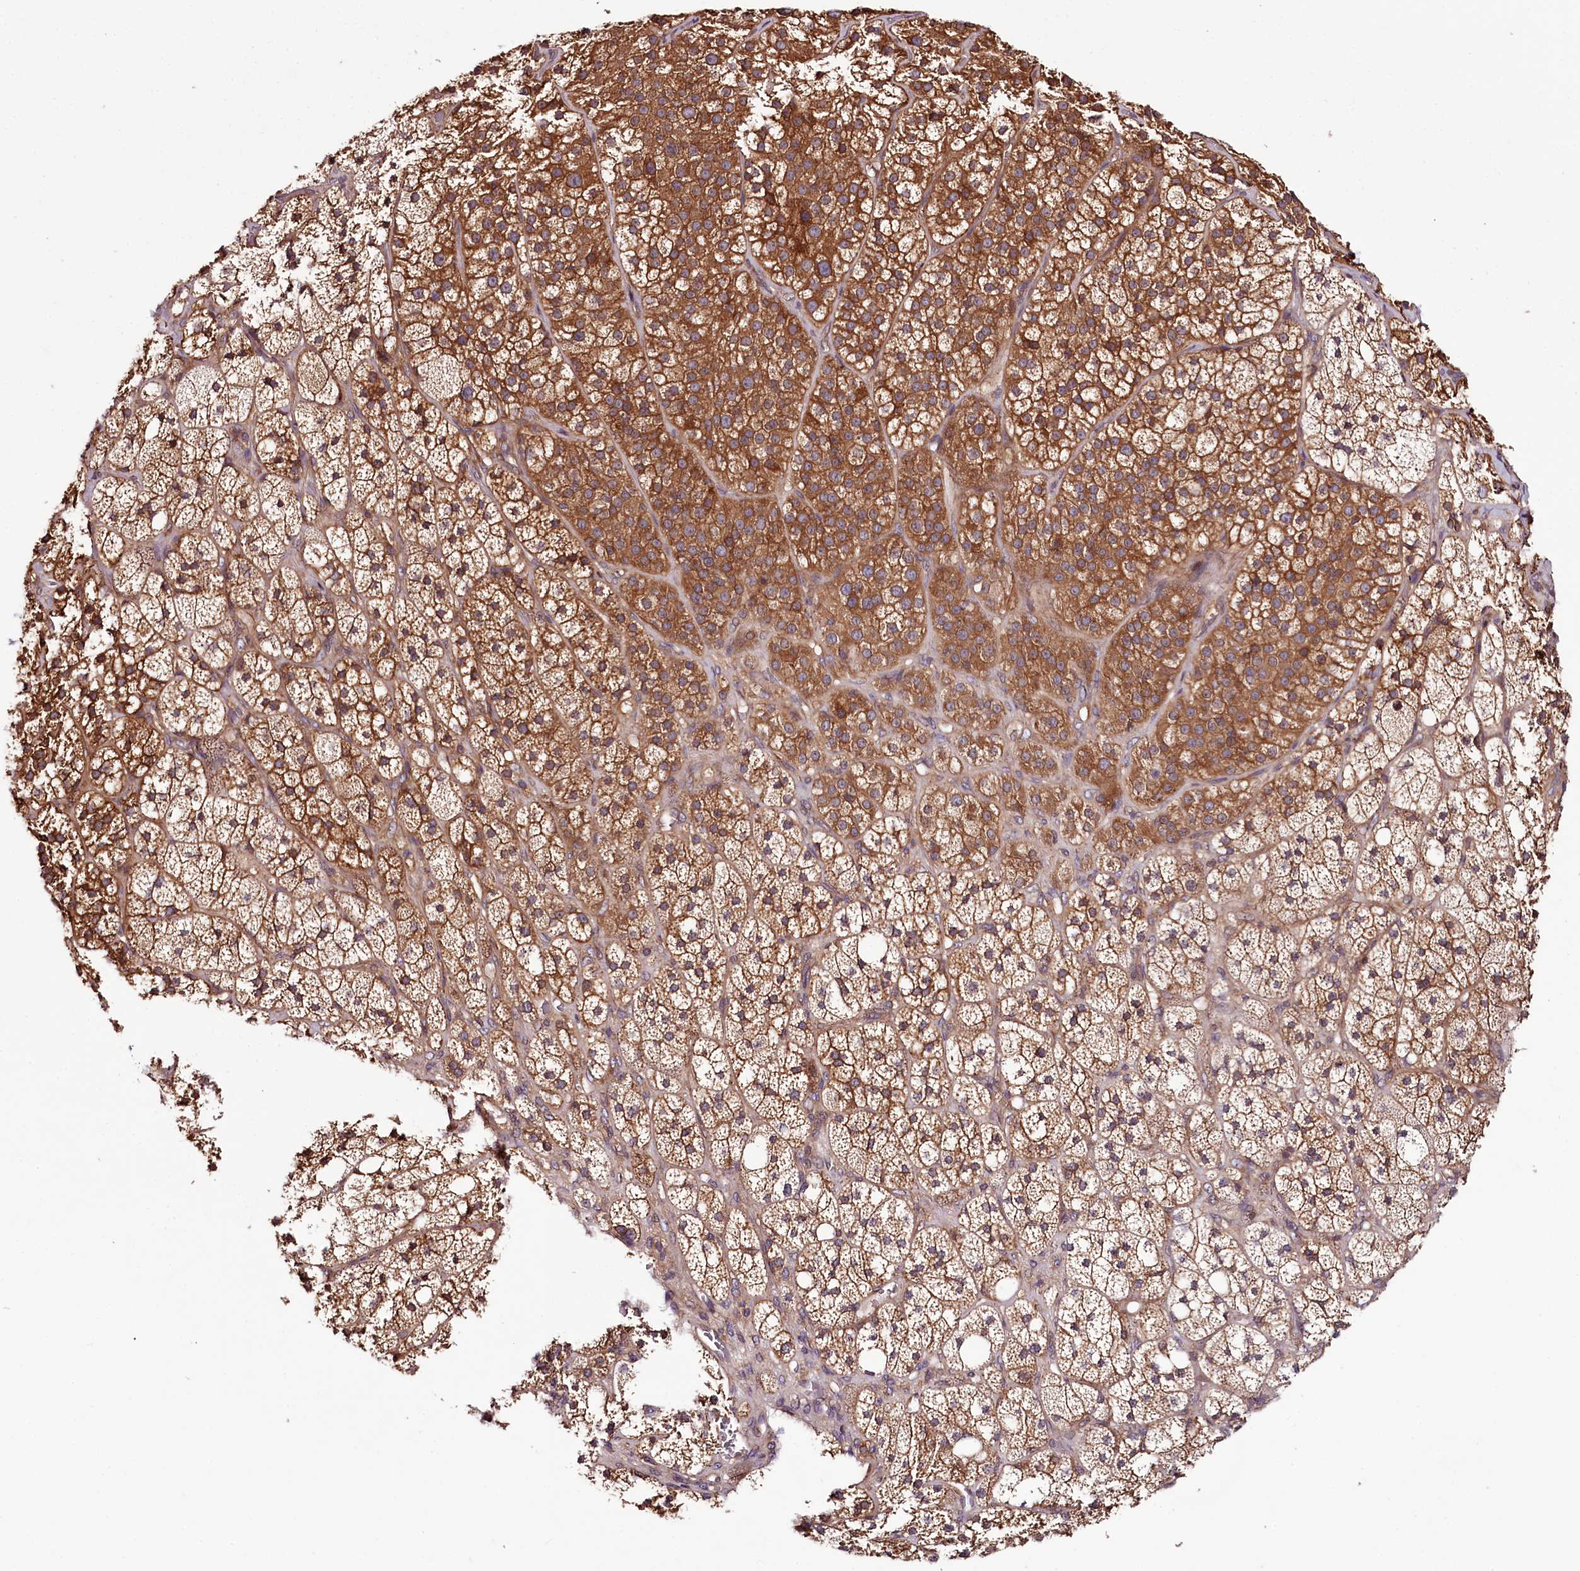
{"staining": {"intensity": "moderate", "quantity": ">75%", "location": "cytoplasmic/membranous"}, "tissue": "adrenal gland", "cell_type": "Glandular cells", "image_type": "normal", "snomed": [{"axis": "morphology", "description": "Normal tissue, NOS"}, {"axis": "topography", "description": "Adrenal gland"}], "caption": "This is a micrograph of IHC staining of unremarkable adrenal gland, which shows moderate expression in the cytoplasmic/membranous of glandular cells.", "gene": "TARS1", "patient": {"sex": "male", "age": 61}}